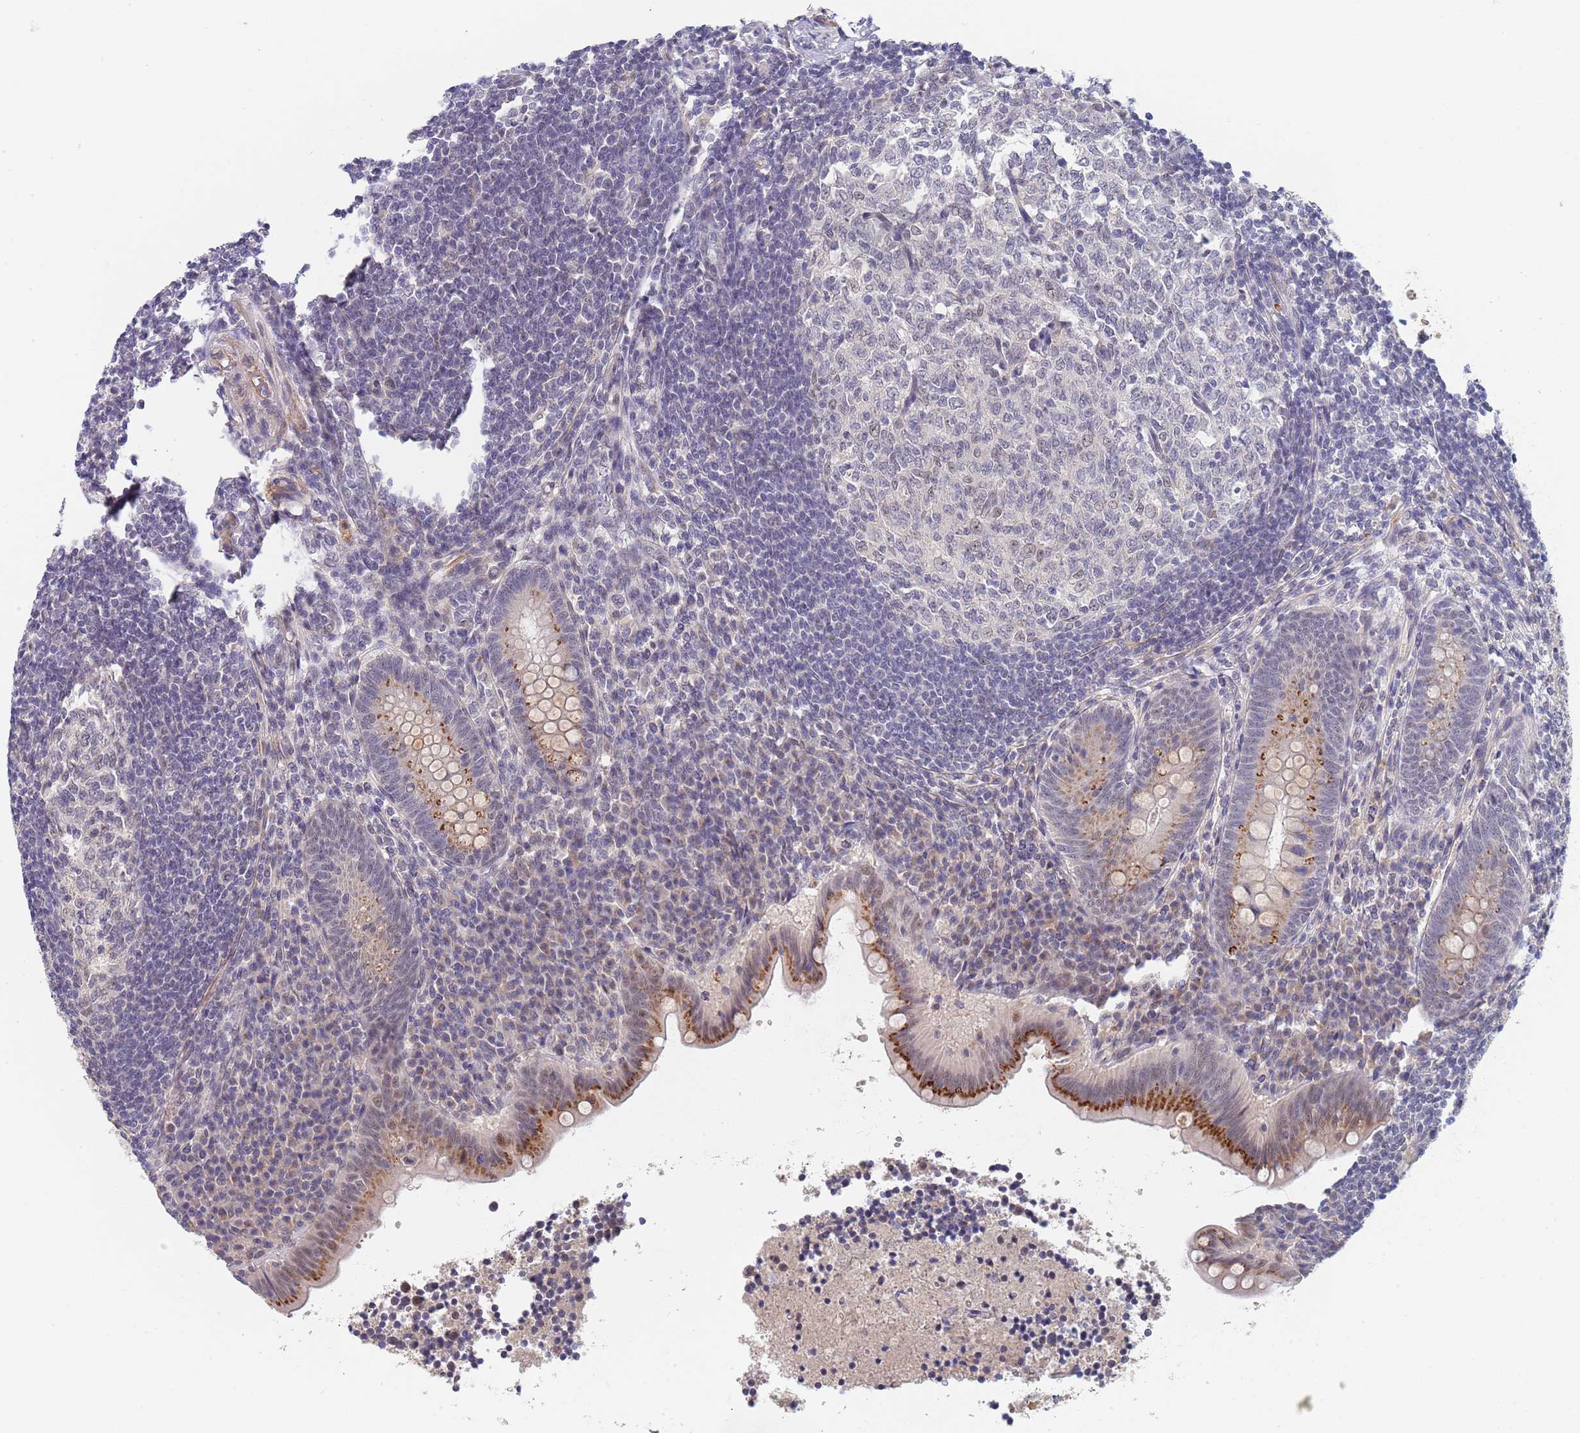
{"staining": {"intensity": "moderate", "quantity": "25%-75%", "location": "cytoplasmic/membranous"}, "tissue": "appendix", "cell_type": "Glandular cells", "image_type": "normal", "snomed": [{"axis": "morphology", "description": "Normal tissue, NOS"}, {"axis": "topography", "description": "Appendix"}], "caption": "This image shows unremarkable appendix stained with immunohistochemistry to label a protein in brown. The cytoplasmic/membranous of glandular cells show moderate positivity for the protein. Nuclei are counter-stained blue.", "gene": "B4GALT4", "patient": {"sex": "female", "age": 33}}